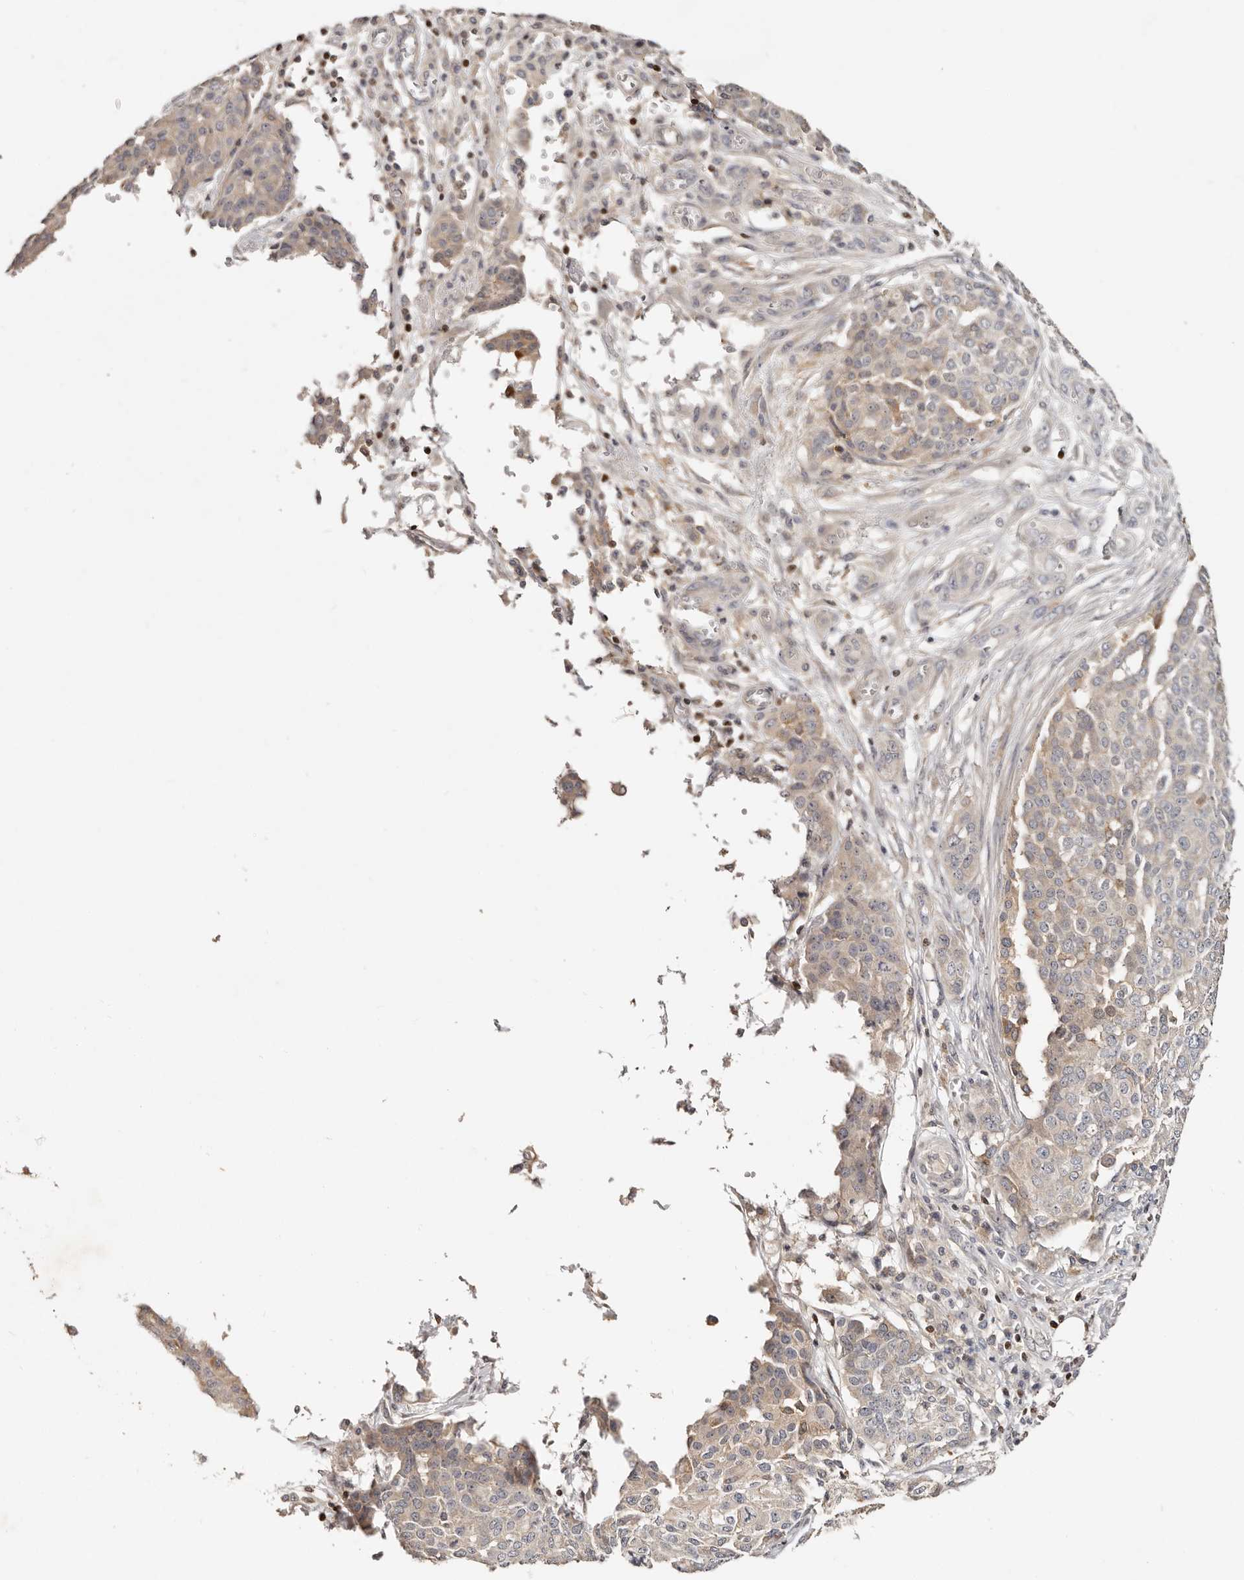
{"staining": {"intensity": "weak", "quantity": "<25%", "location": "cytoplasmic/membranous"}, "tissue": "ovarian cancer", "cell_type": "Tumor cells", "image_type": "cancer", "snomed": [{"axis": "morphology", "description": "Cystadenocarcinoma, serous, NOS"}, {"axis": "topography", "description": "Soft tissue"}, {"axis": "topography", "description": "Ovary"}], "caption": "Immunohistochemical staining of human ovarian cancer displays no significant expression in tumor cells.", "gene": "IQGAP3", "patient": {"sex": "female", "age": 57}}